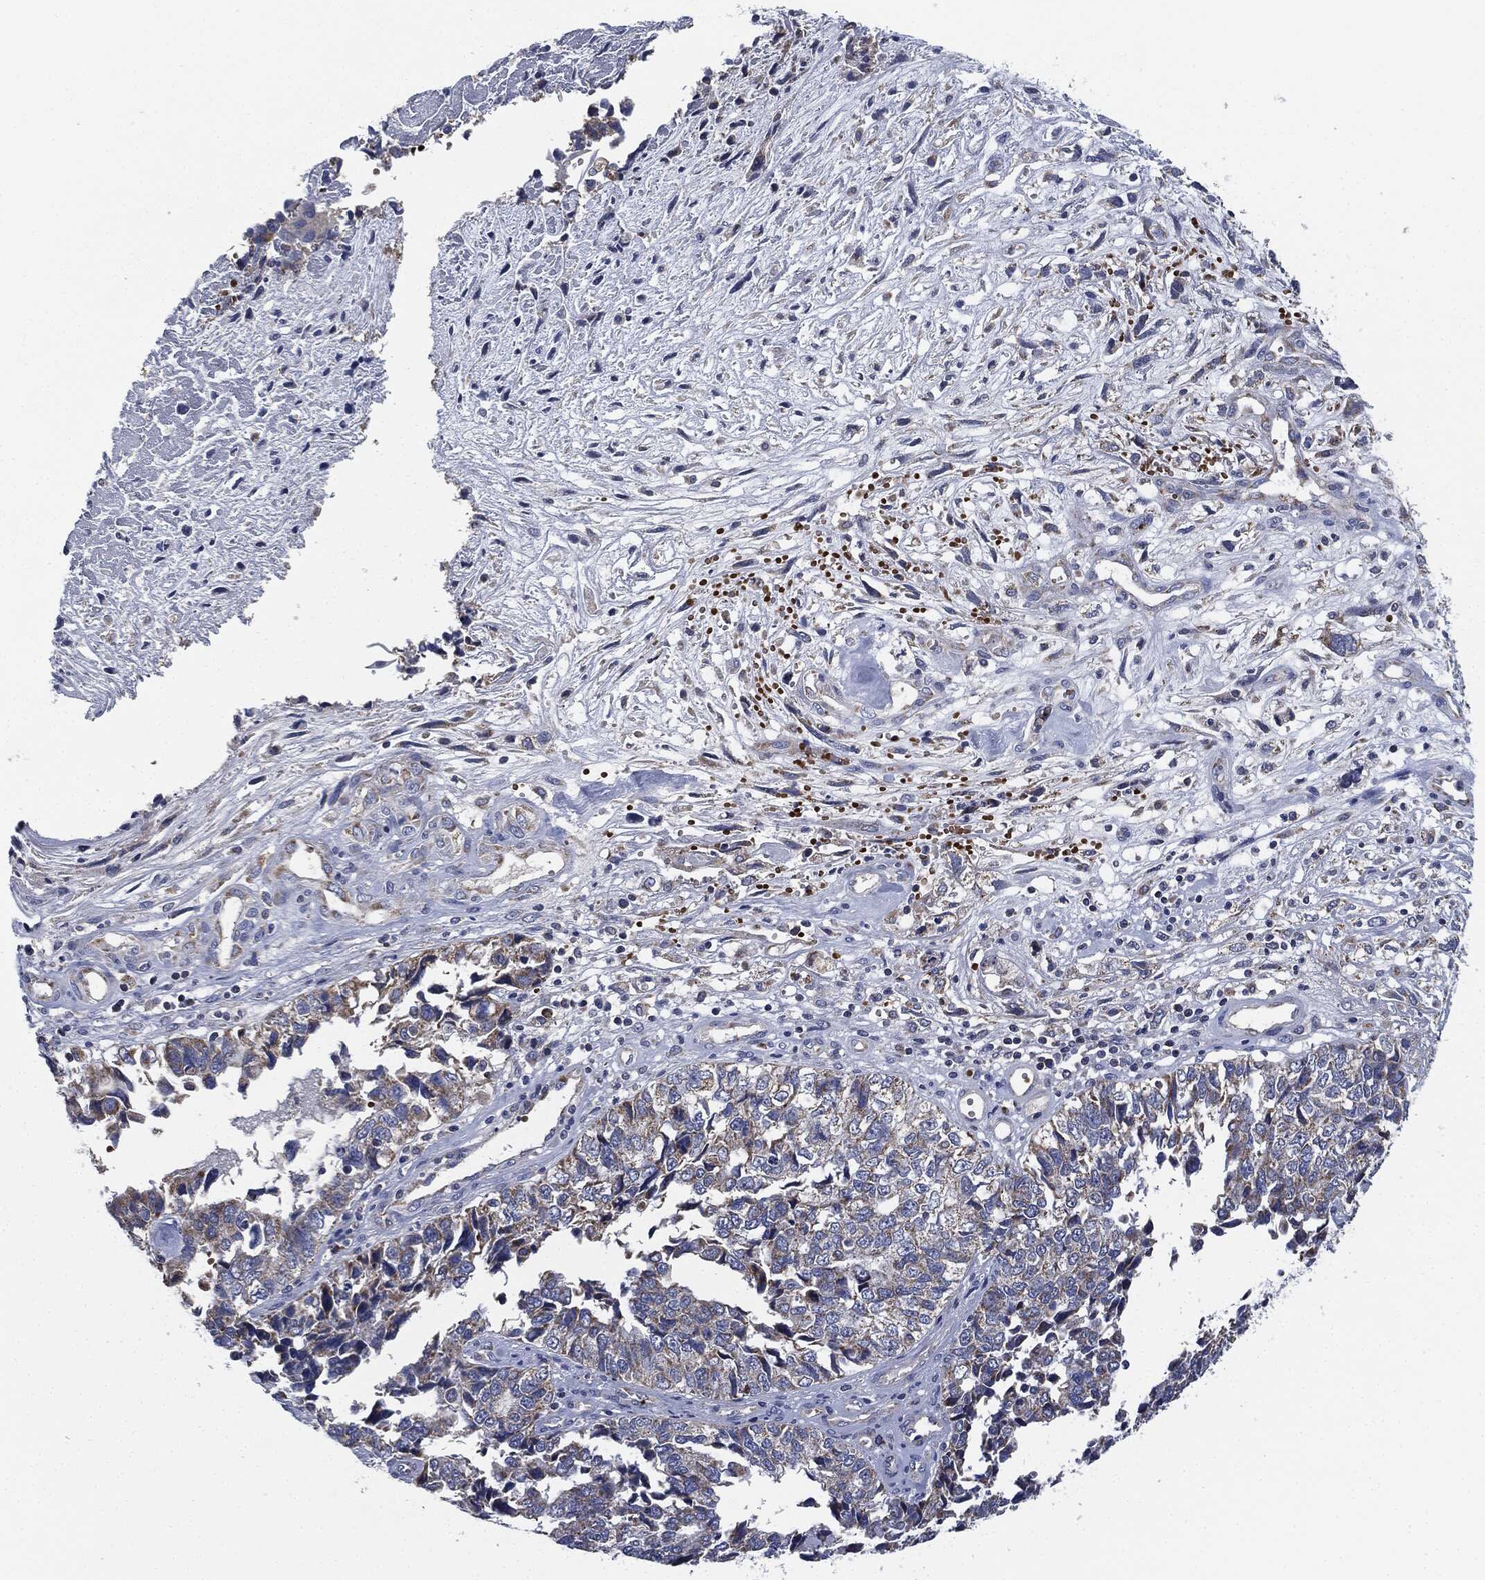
{"staining": {"intensity": "moderate", "quantity": "<25%", "location": "cytoplasmic/membranous"}, "tissue": "cervical cancer", "cell_type": "Tumor cells", "image_type": "cancer", "snomed": [{"axis": "morphology", "description": "Squamous cell carcinoma, NOS"}, {"axis": "topography", "description": "Cervix"}], "caption": "The histopathology image shows immunohistochemical staining of cervical cancer (squamous cell carcinoma). There is moderate cytoplasmic/membranous staining is present in about <25% of tumor cells.", "gene": "SIGLEC9", "patient": {"sex": "female", "age": 63}}